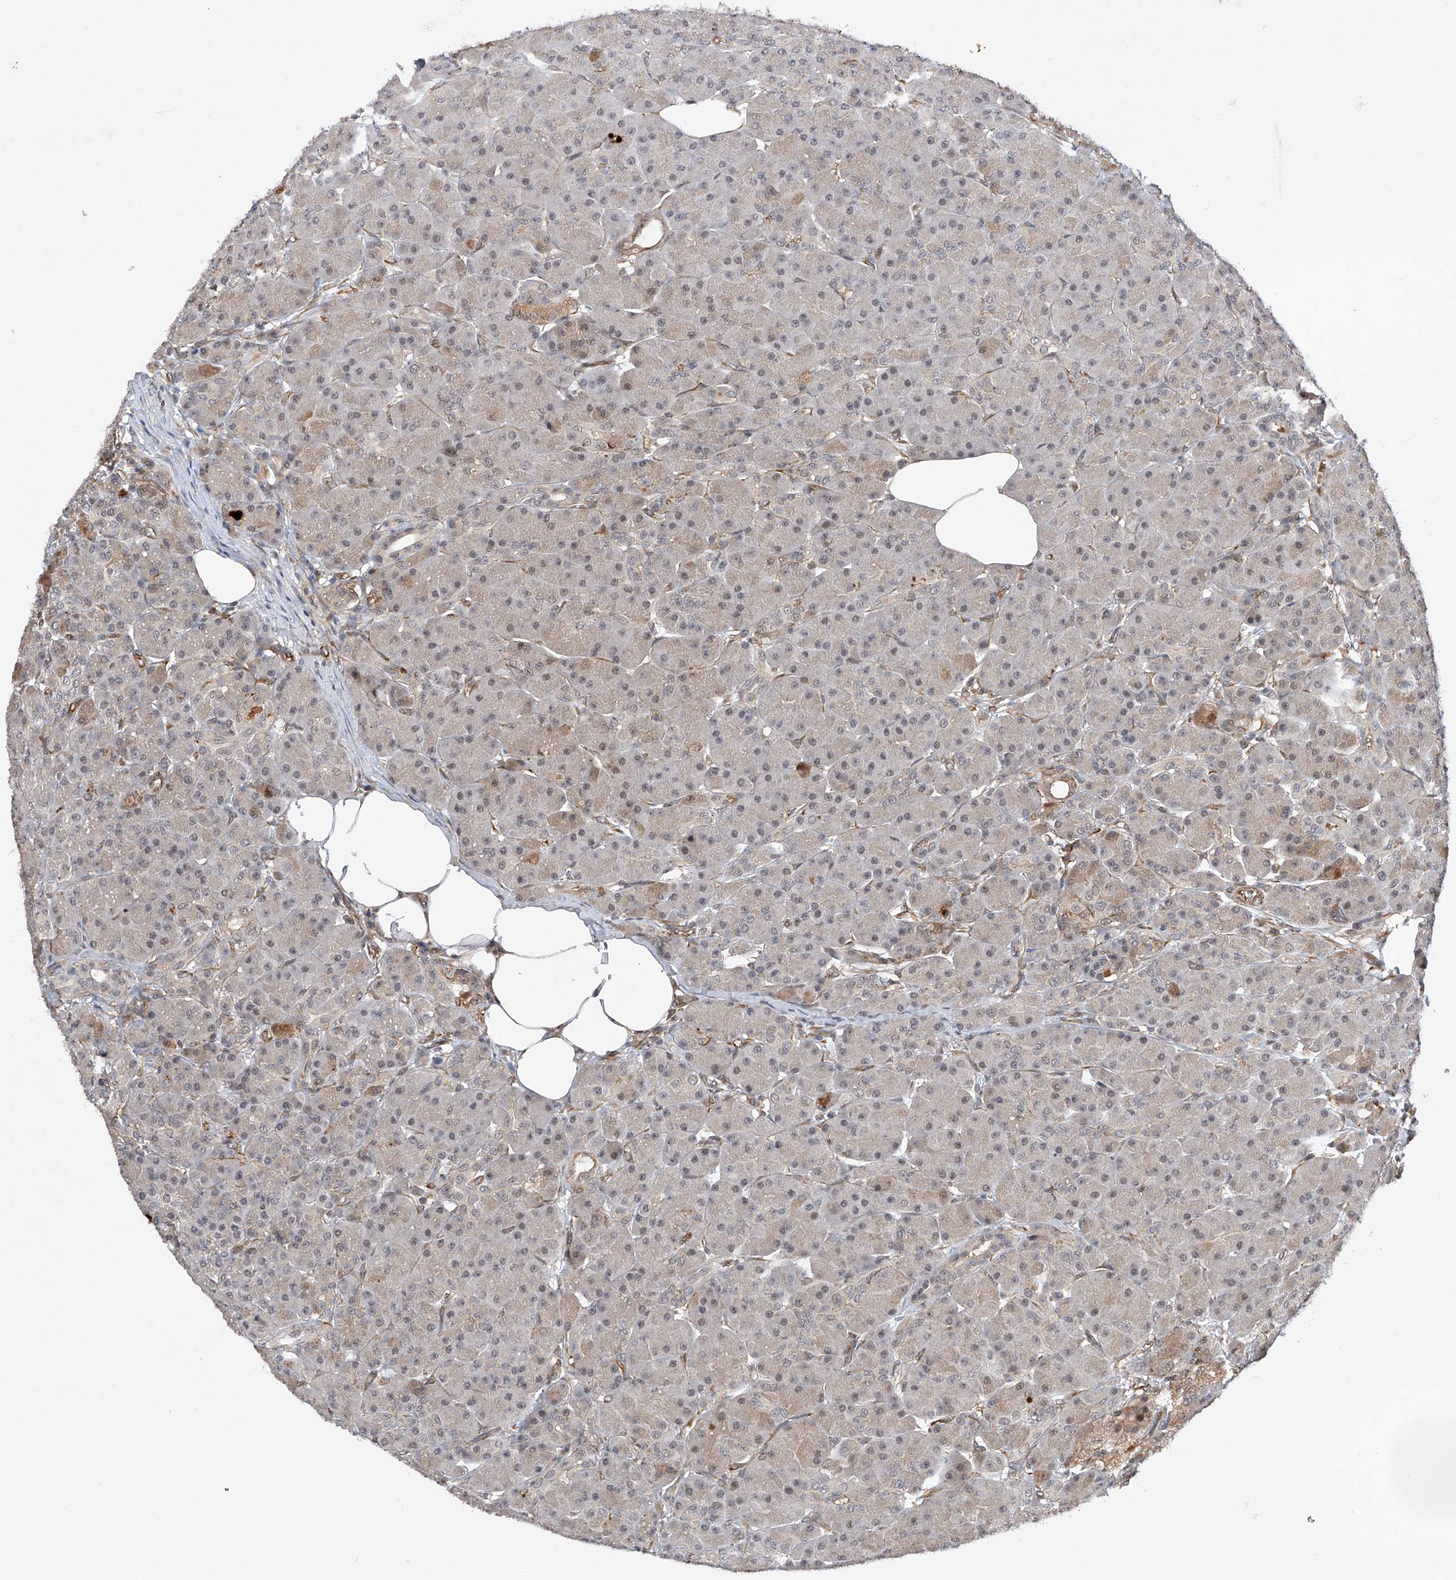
{"staining": {"intensity": "negative", "quantity": "none", "location": "none"}, "tissue": "pancreas", "cell_type": "Exocrine glandular cells", "image_type": "normal", "snomed": [{"axis": "morphology", "description": "Normal tissue, NOS"}, {"axis": "topography", "description": "Pancreas"}], "caption": "DAB (3,3'-diaminobenzidine) immunohistochemical staining of benign human pancreas shows no significant expression in exocrine glandular cells.", "gene": "AMD1", "patient": {"sex": "male", "age": 63}}